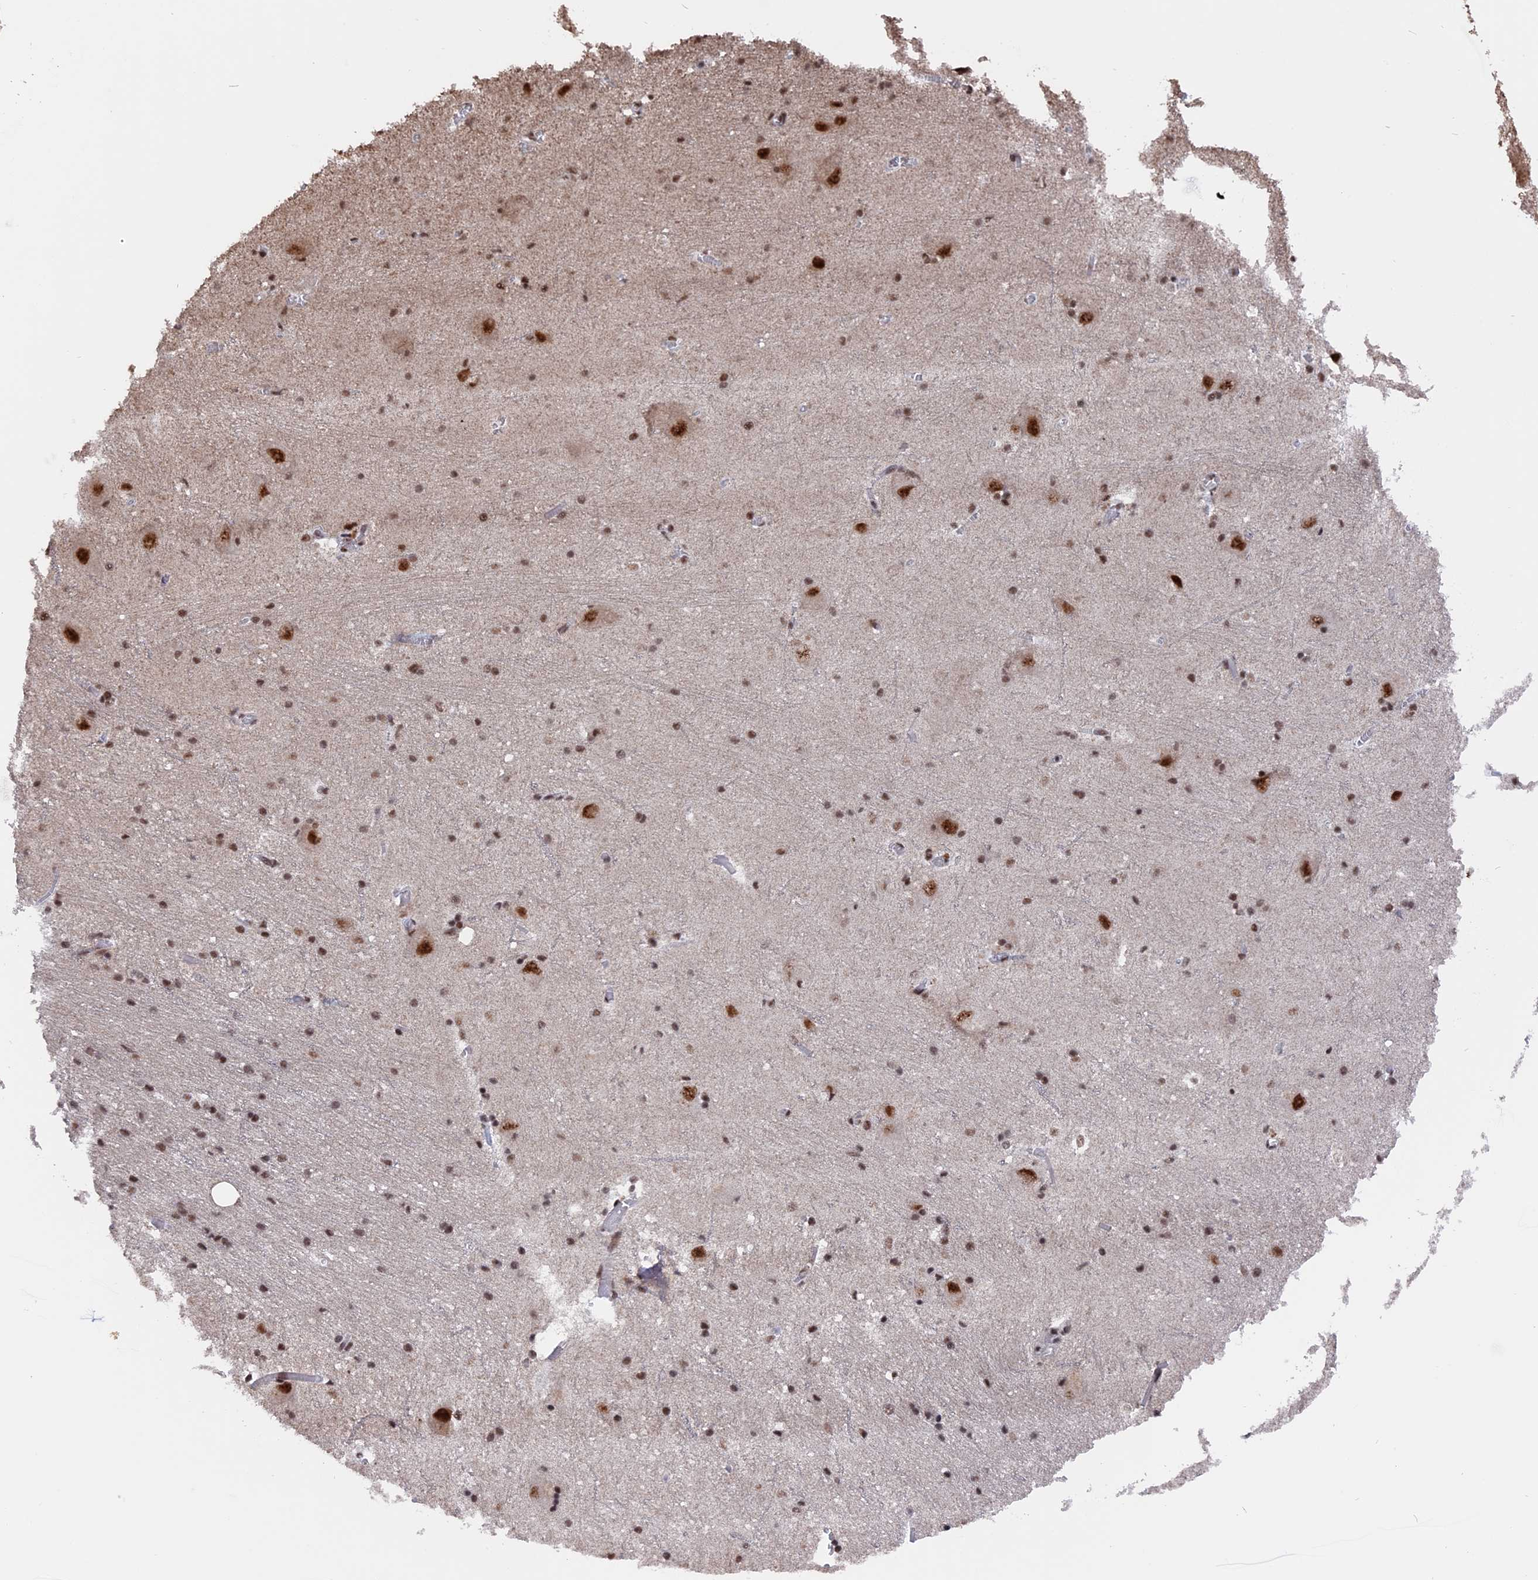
{"staining": {"intensity": "moderate", "quantity": "25%-75%", "location": "nuclear"}, "tissue": "caudate", "cell_type": "Glial cells", "image_type": "normal", "snomed": [{"axis": "morphology", "description": "Normal tissue, NOS"}, {"axis": "topography", "description": "Lateral ventricle wall"}], "caption": "A histopathology image of human caudate stained for a protein displays moderate nuclear brown staining in glial cells. The staining was performed using DAB, with brown indicating positive protein expression. Nuclei are stained blue with hematoxylin.", "gene": "SF3A2", "patient": {"sex": "male", "age": 37}}